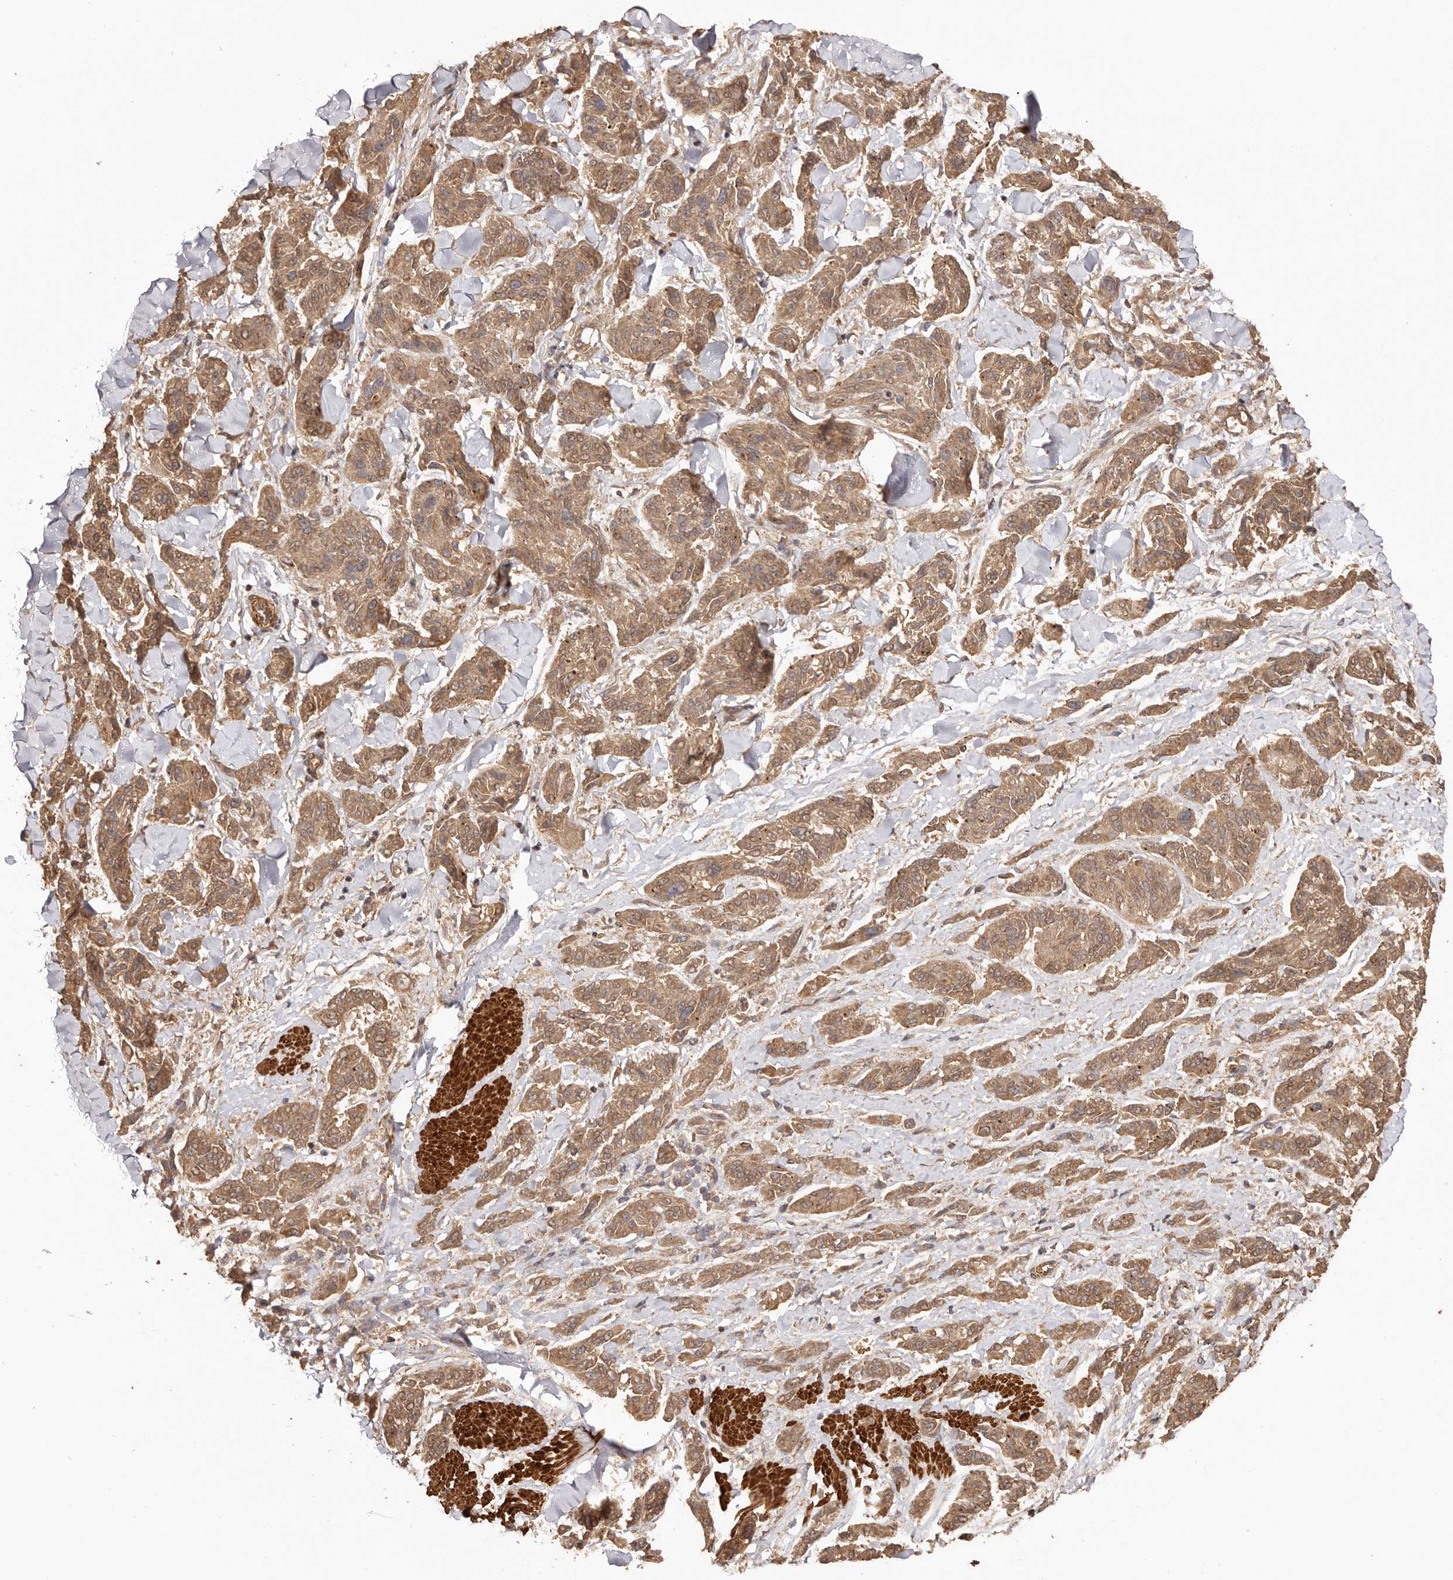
{"staining": {"intensity": "moderate", "quantity": ">75%", "location": "cytoplasmic/membranous"}, "tissue": "melanoma", "cell_type": "Tumor cells", "image_type": "cancer", "snomed": [{"axis": "morphology", "description": "Malignant melanoma, NOS"}, {"axis": "topography", "description": "Skin"}], "caption": "Protein expression analysis of malignant melanoma exhibits moderate cytoplasmic/membranous expression in approximately >75% of tumor cells.", "gene": "UBR2", "patient": {"sex": "male", "age": 53}}